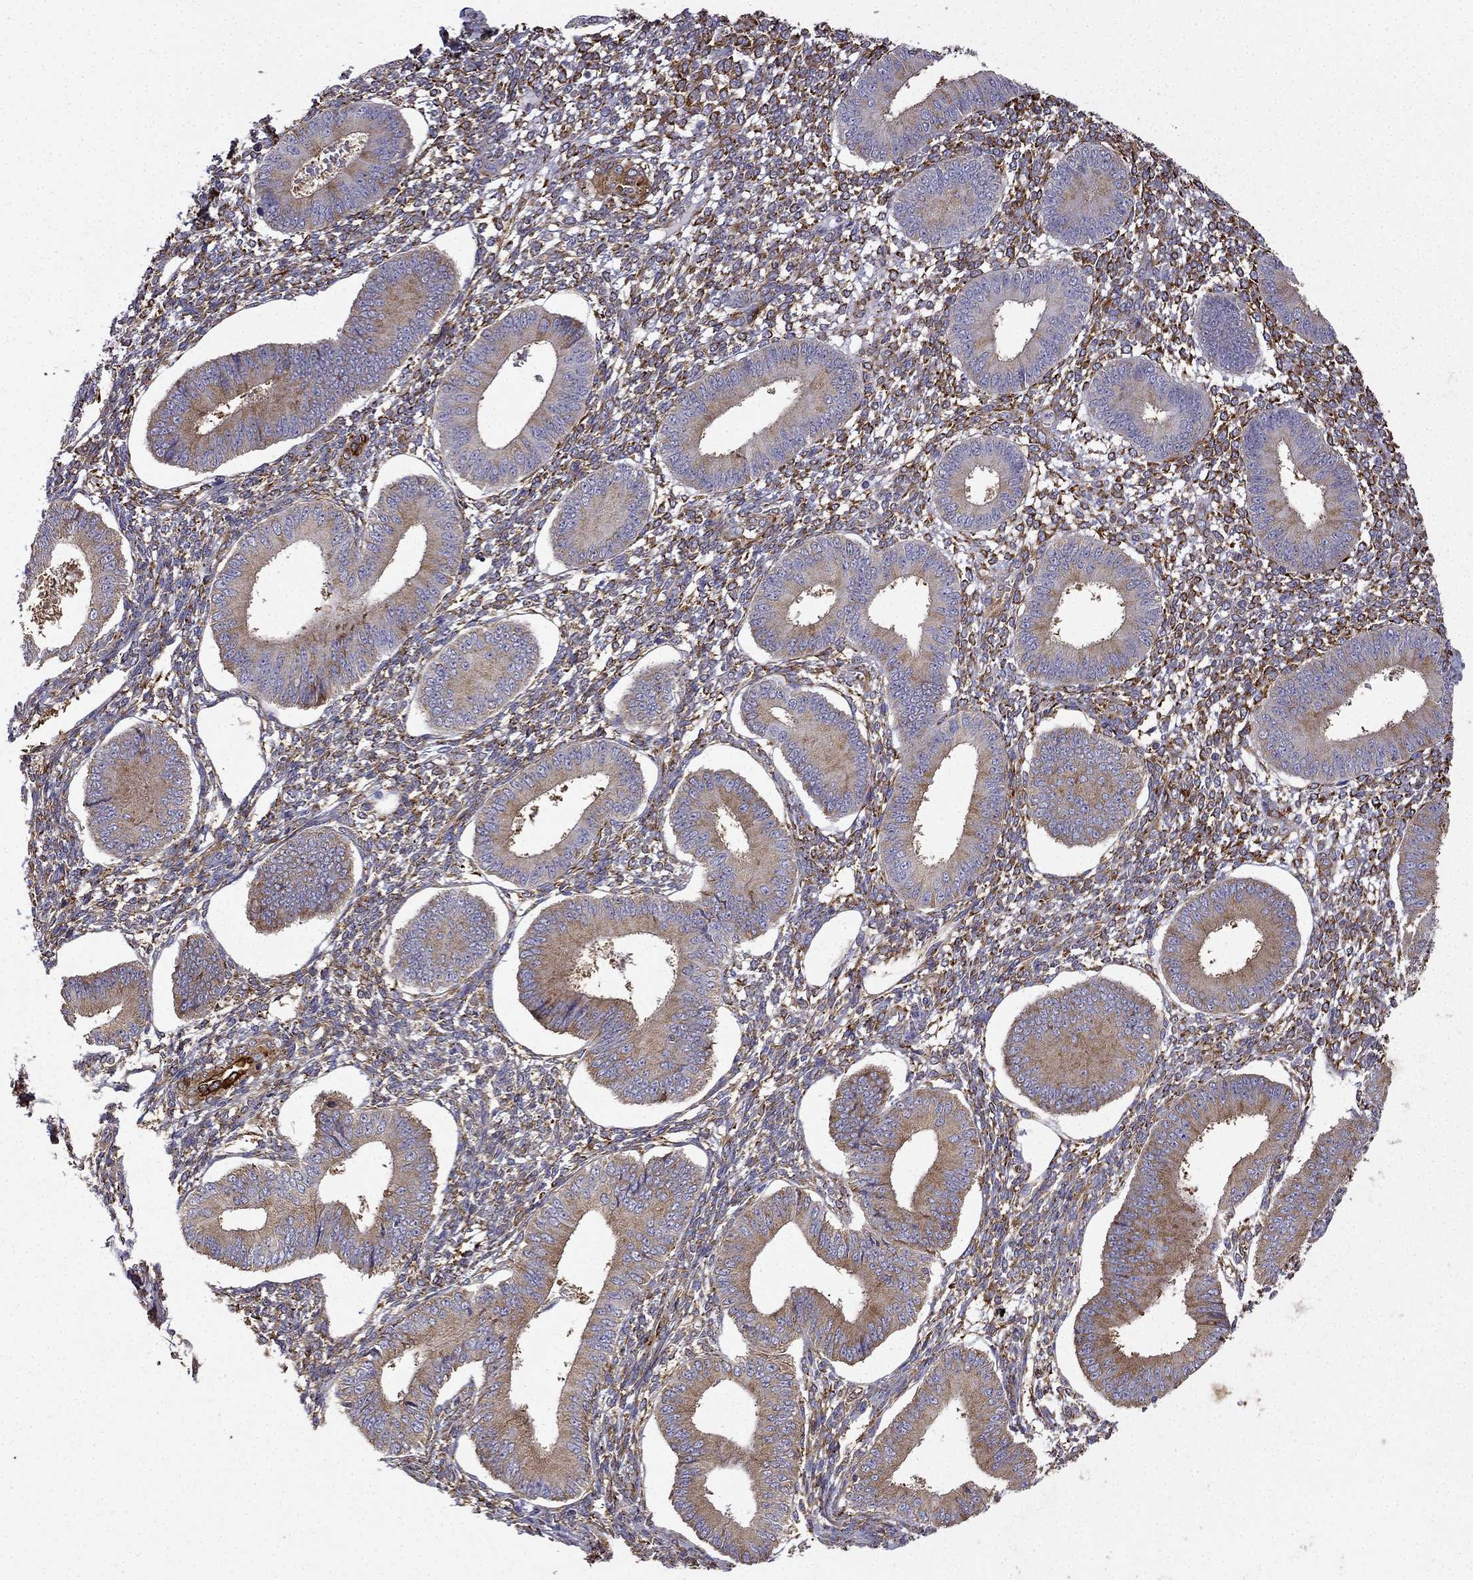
{"staining": {"intensity": "strong", "quantity": "25%-75%", "location": "cytoplasmic/membranous"}, "tissue": "endometrium", "cell_type": "Cells in endometrial stroma", "image_type": "normal", "snomed": [{"axis": "morphology", "description": "Normal tissue, NOS"}, {"axis": "topography", "description": "Endometrium"}], "caption": "Strong cytoplasmic/membranous positivity is identified in about 25%-75% of cells in endometrial stroma in benign endometrium.", "gene": "MAP4", "patient": {"sex": "female", "age": 42}}